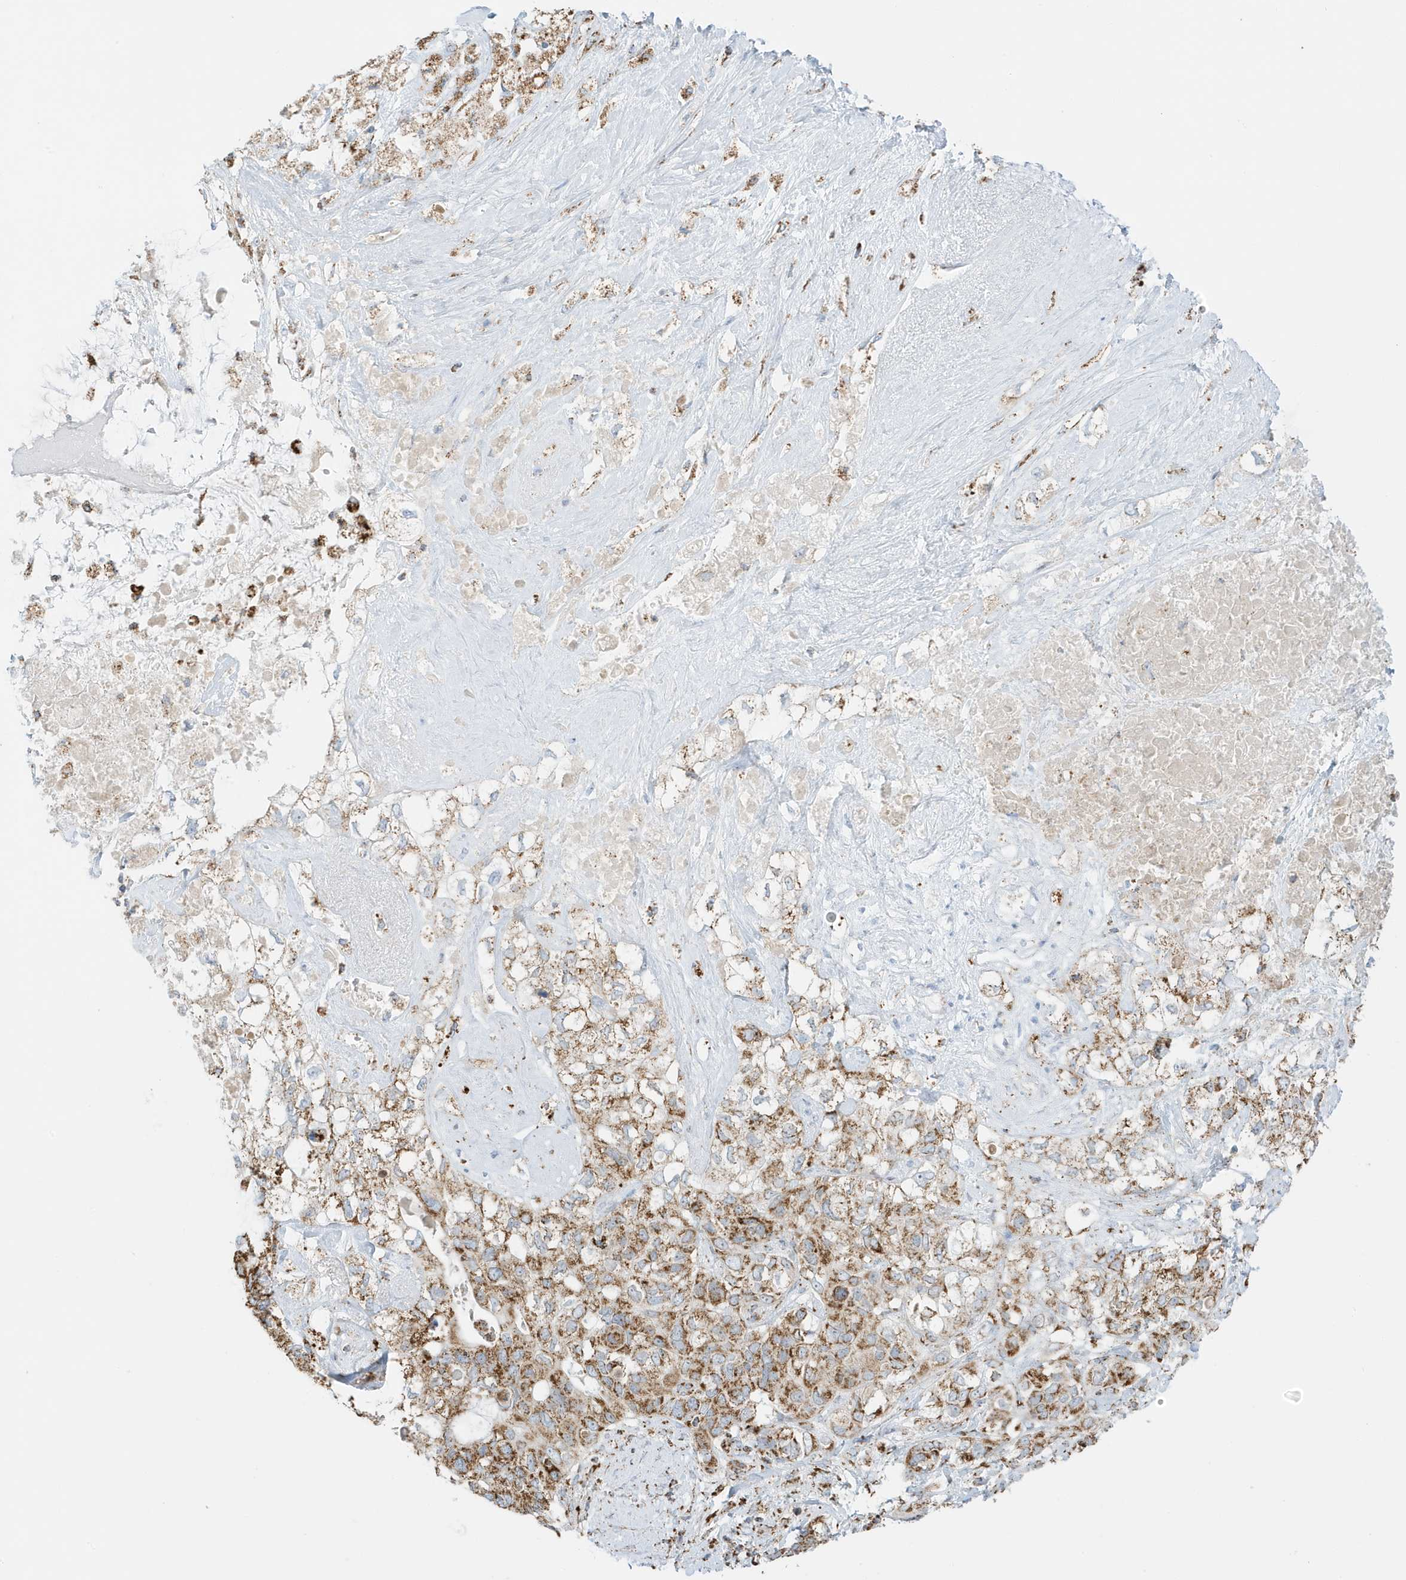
{"staining": {"intensity": "moderate", "quantity": ">75%", "location": "cytoplasmic/membranous"}, "tissue": "pancreatic cancer", "cell_type": "Tumor cells", "image_type": "cancer", "snomed": [{"axis": "morphology", "description": "Adenocarcinoma, NOS"}, {"axis": "topography", "description": "Pancreas"}], "caption": "This micrograph reveals pancreatic cancer (adenocarcinoma) stained with immunohistochemistry (IHC) to label a protein in brown. The cytoplasmic/membranous of tumor cells show moderate positivity for the protein. Nuclei are counter-stained blue.", "gene": "ATP5ME", "patient": {"sex": "female", "age": 56}}